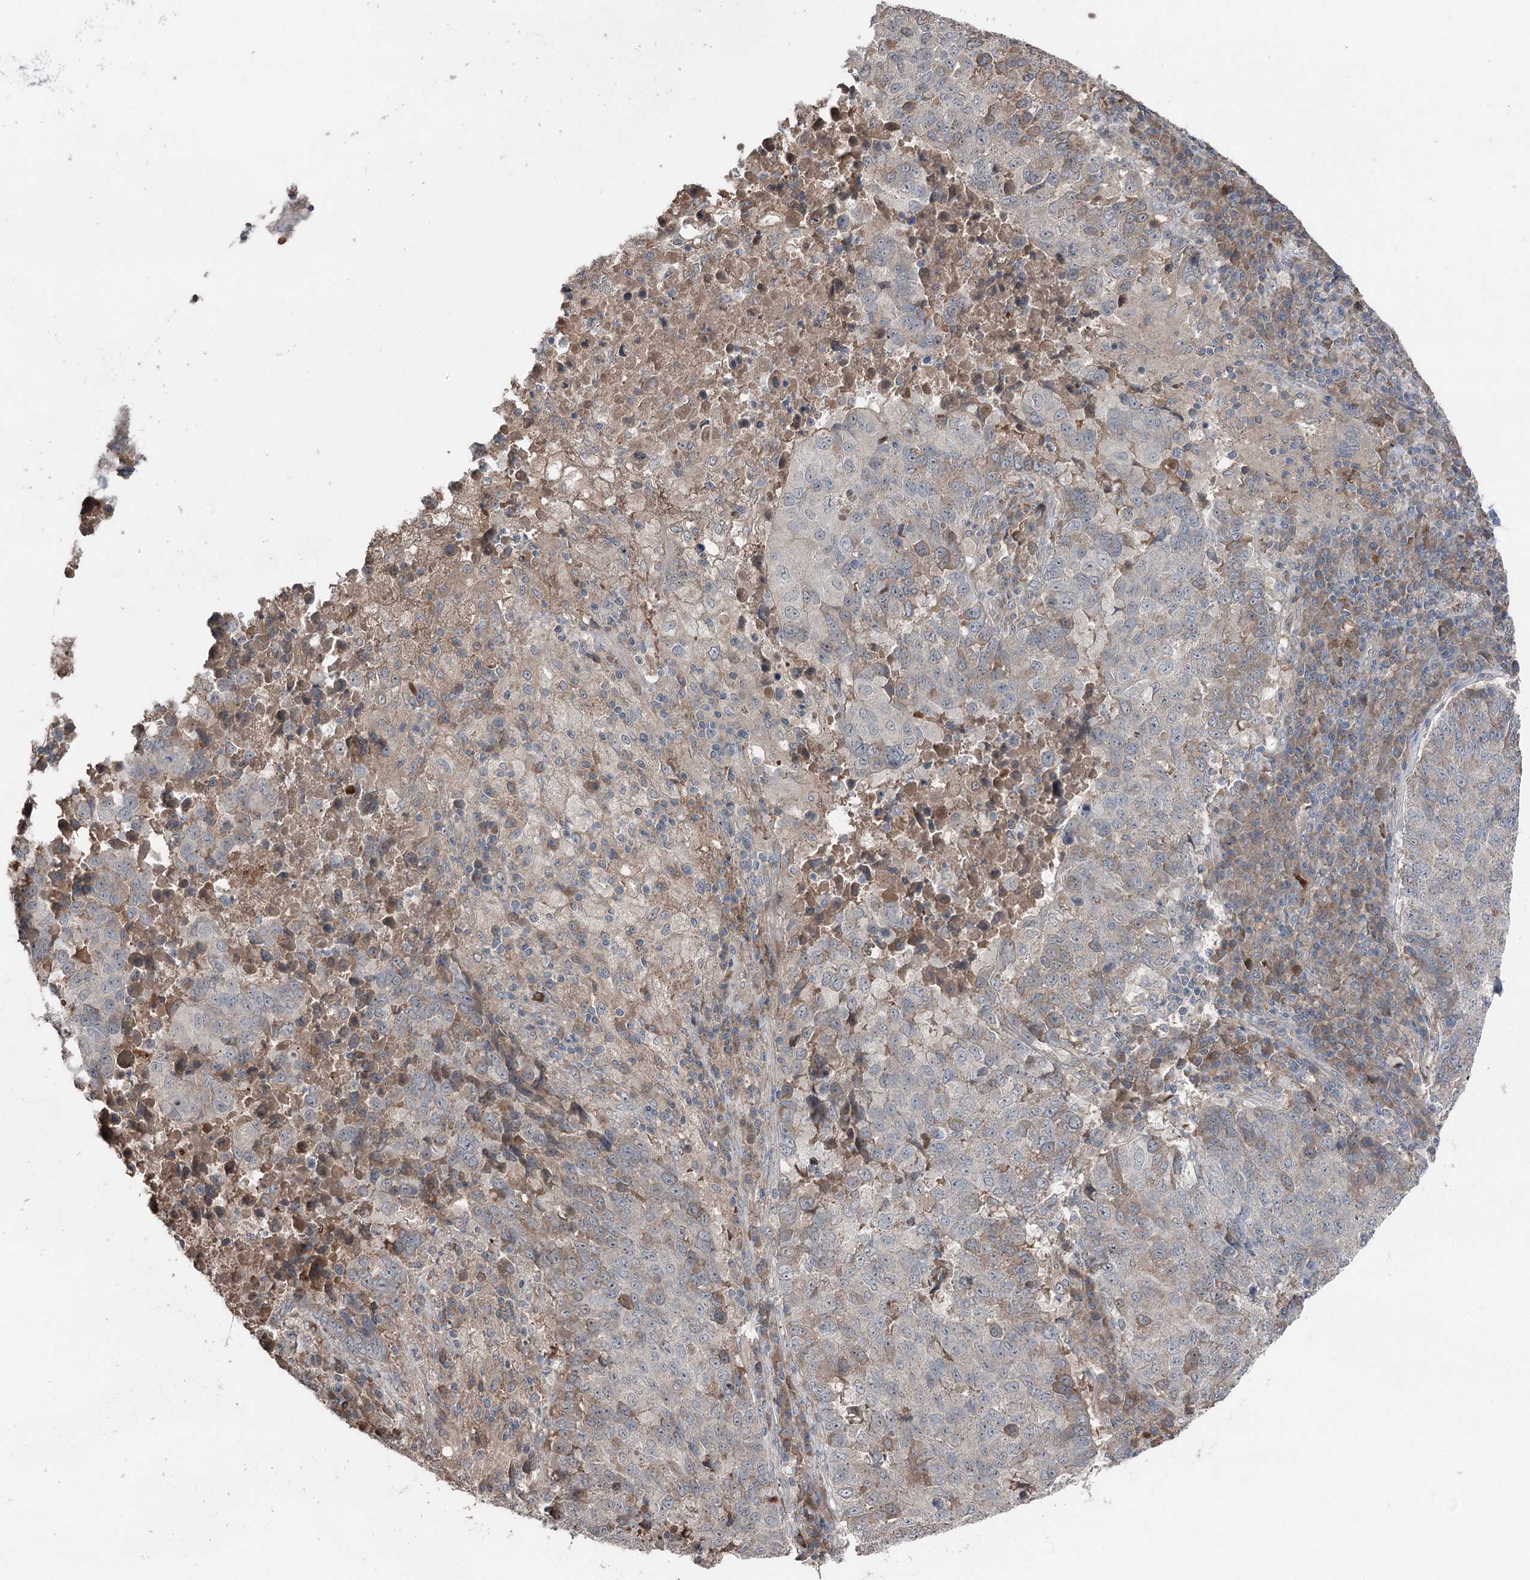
{"staining": {"intensity": "weak", "quantity": "<25%", "location": "cytoplasmic/membranous"}, "tissue": "lung cancer", "cell_type": "Tumor cells", "image_type": "cancer", "snomed": [{"axis": "morphology", "description": "Squamous cell carcinoma, NOS"}, {"axis": "topography", "description": "Lung"}], "caption": "Lung cancer (squamous cell carcinoma) was stained to show a protein in brown. There is no significant expression in tumor cells.", "gene": "MAPK8IP2", "patient": {"sex": "male", "age": 73}}